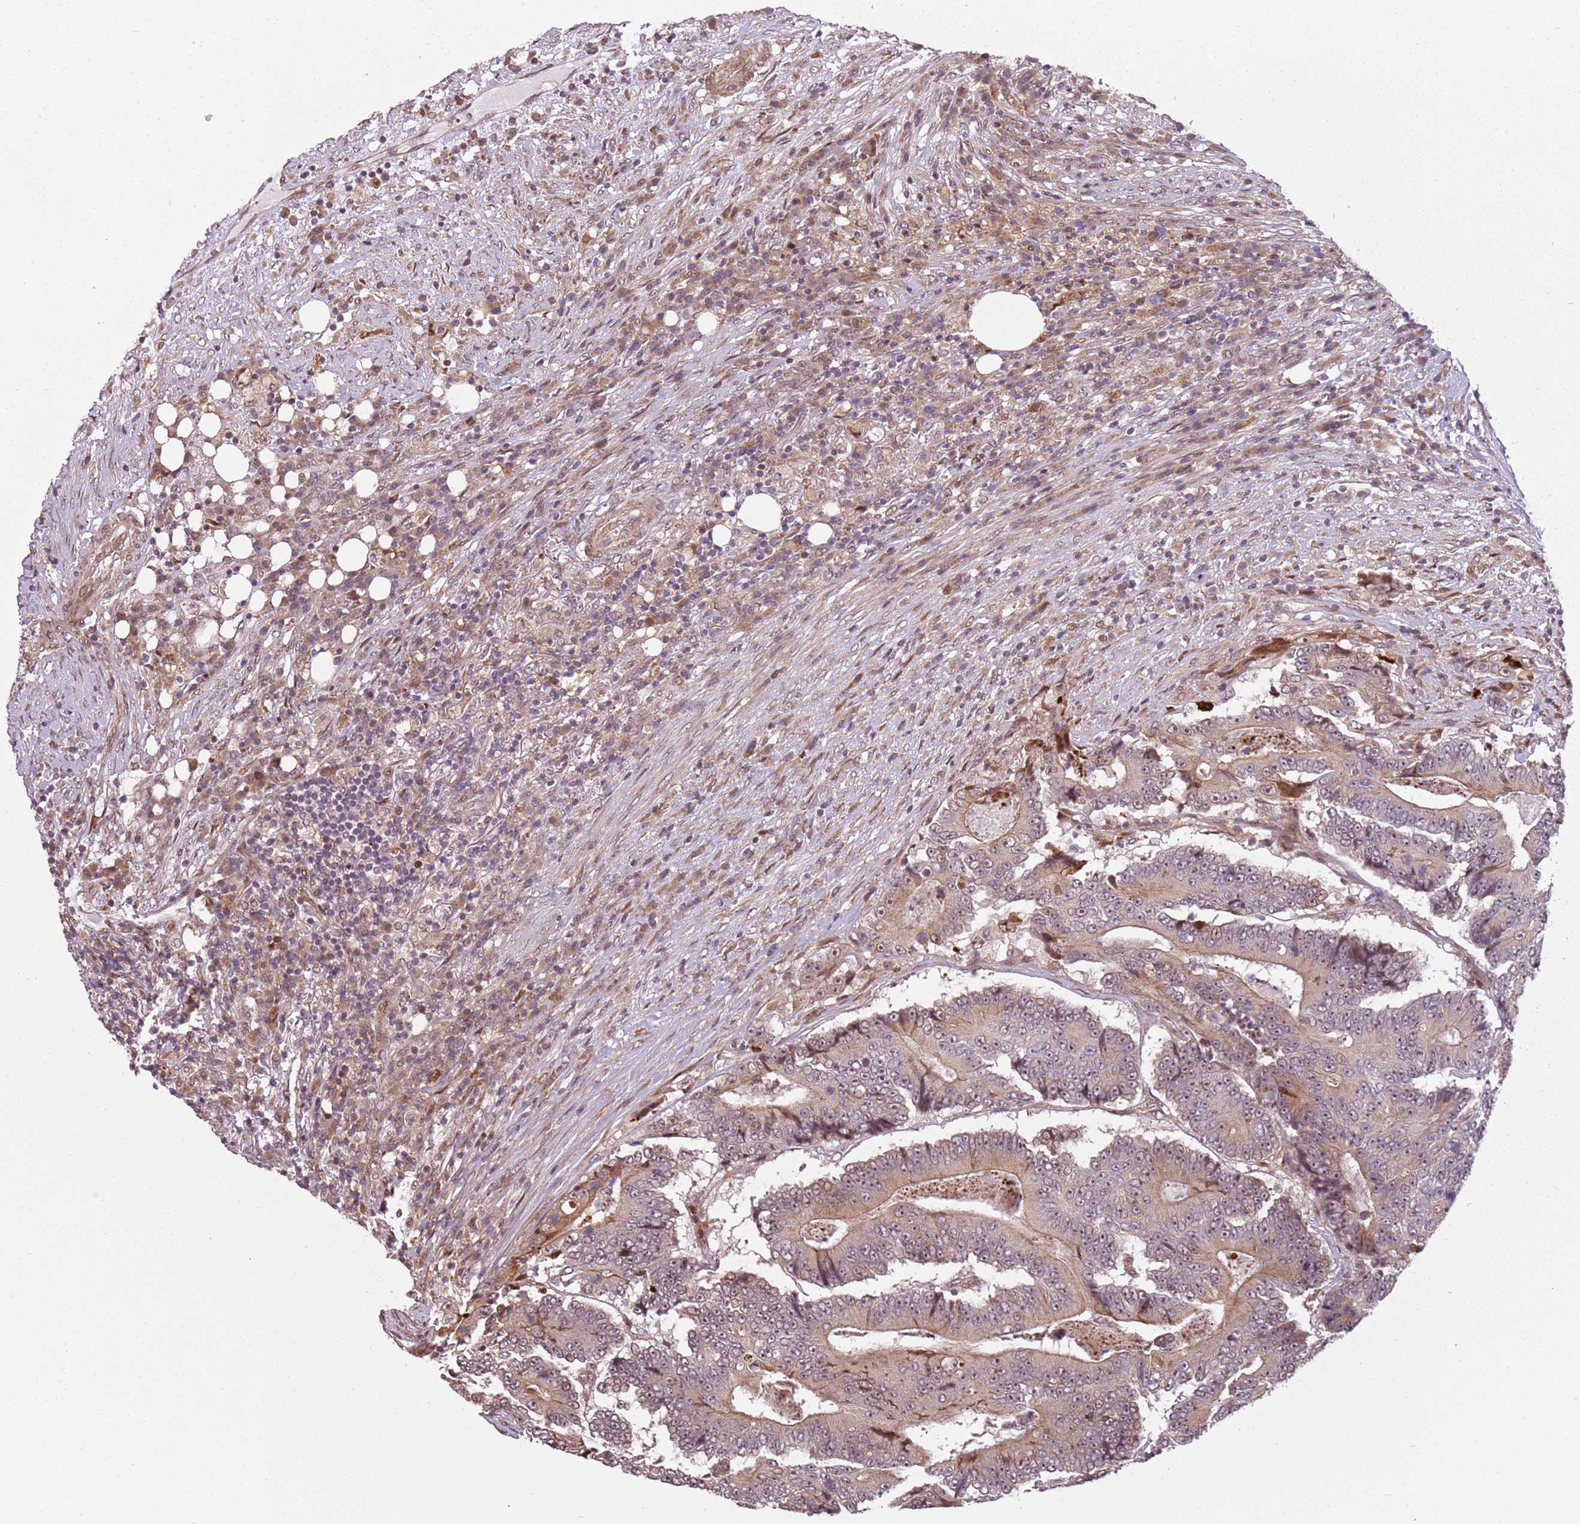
{"staining": {"intensity": "moderate", "quantity": "25%-75%", "location": "cytoplasmic/membranous,nuclear"}, "tissue": "colorectal cancer", "cell_type": "Tumor cells", "image_type": "cancer", "snomed": [{"axis": "morphology", "description": "Adenocarcinoma, NOS"}, {"axis": "topography", "description": "Colon"}], "caption": "This photomicrograph displays immunohistochemistry (IHC) staining of colorectal cancer, with medium moderate cytoplasmic/membranous and nuclear staining in approximately 25%-75% of tumor cells.", "gene": "CHURC1", "patient": {"sex": "male", "age": 83}}